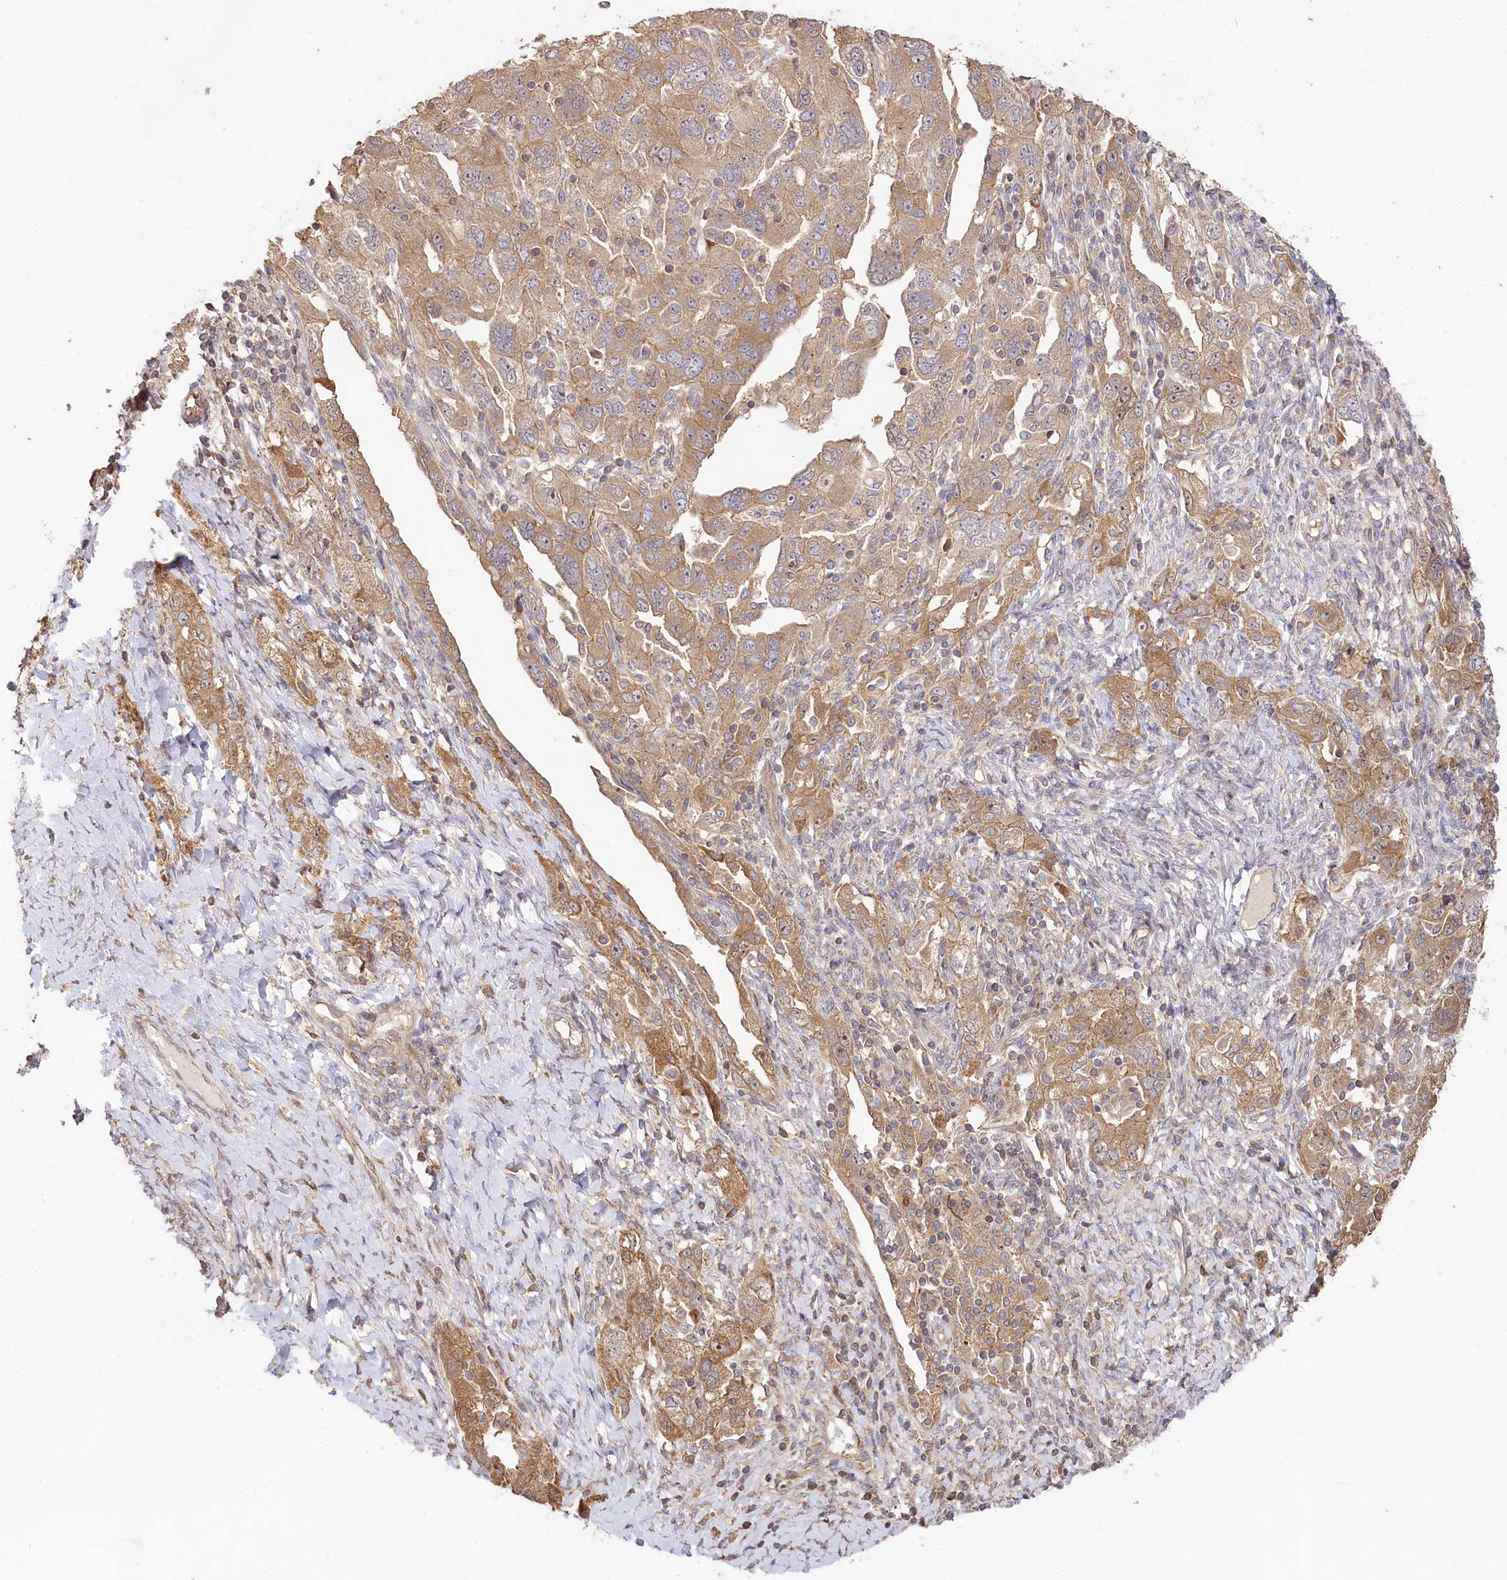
{"staining": {"intensity": "weak", "quantity": ">75%", "location": "cytoplasmic/membranous"}, "tissue": "ovarian cancer", "cell_type": "Tumor cells", "image_type": "cancer", "snomed": [{"axis": "morphology", "description": "Carcinoma, NOS"}, {"axis": "morphology", "description": "Cystadenocarcinoma, serous, NOS"}, {"axis": "topography", "description": "Ovary"}], "caption": "An image of ovarian cancer stained for a protein displays weak cytoplasmic/membranous brown staining in tumor cells.", "gene": "HAL", "patient": {"sex": "female", "age": 69}}